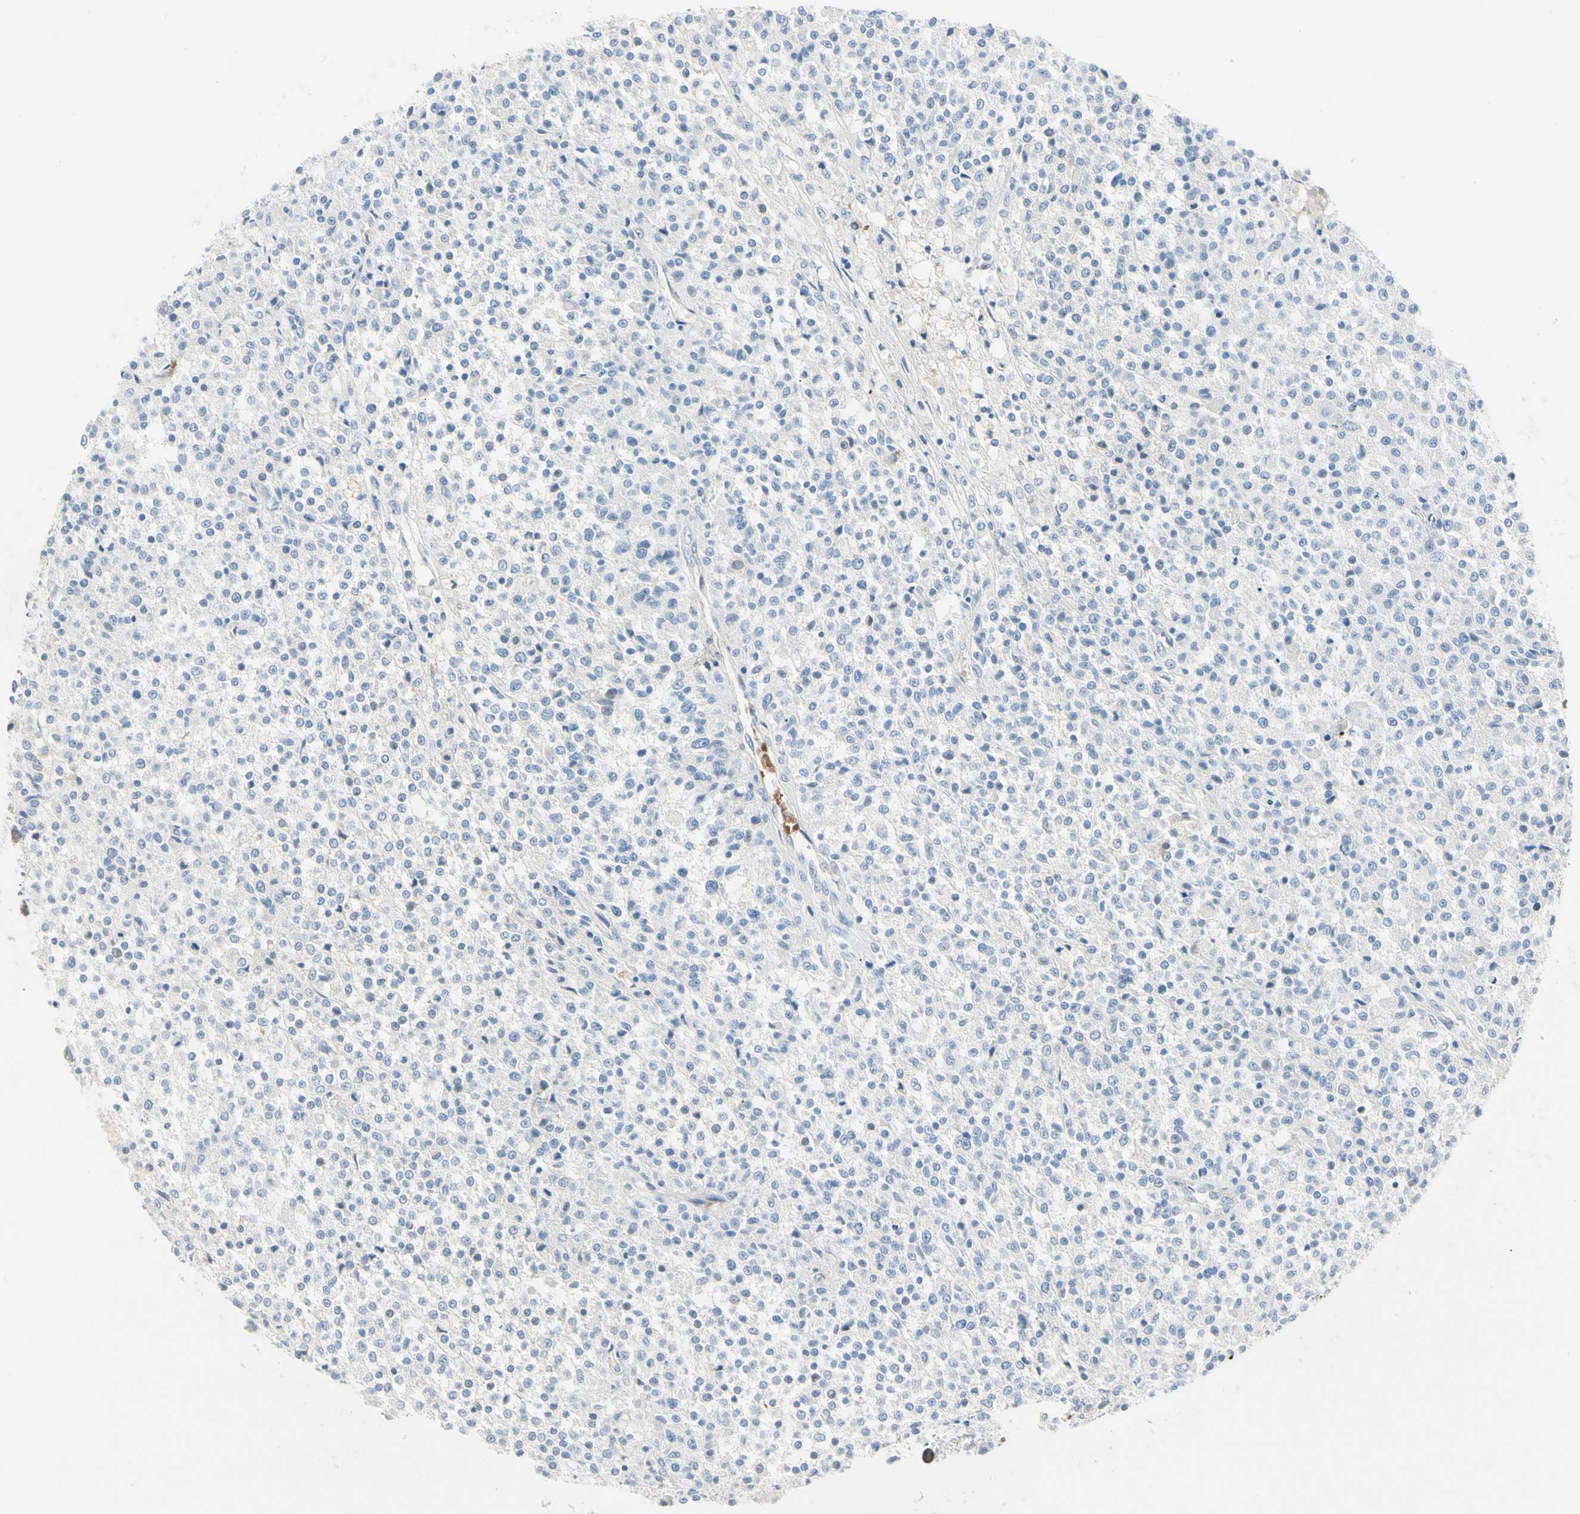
{"staining": {"intensity": "negative", "quantity": "none", "location": "none"}, "tissue": "testis cancer", "cell_type": "Tumor cells", "image_type": "cancer", "snomed": [{"axis": "morphology", "description": "Seminoma, NOS"}, {"axis": "topography", "description": "Testis"}], "caption": "A high-resolution micrograph shows IHC staining of seminoma (testis), which shows no significant positivity in tumor cells. (Immunohistochemistry, brightfield microscopy, high magnification).", "gene": "CA1", "patient": {"sex": "male", "age": 59}}